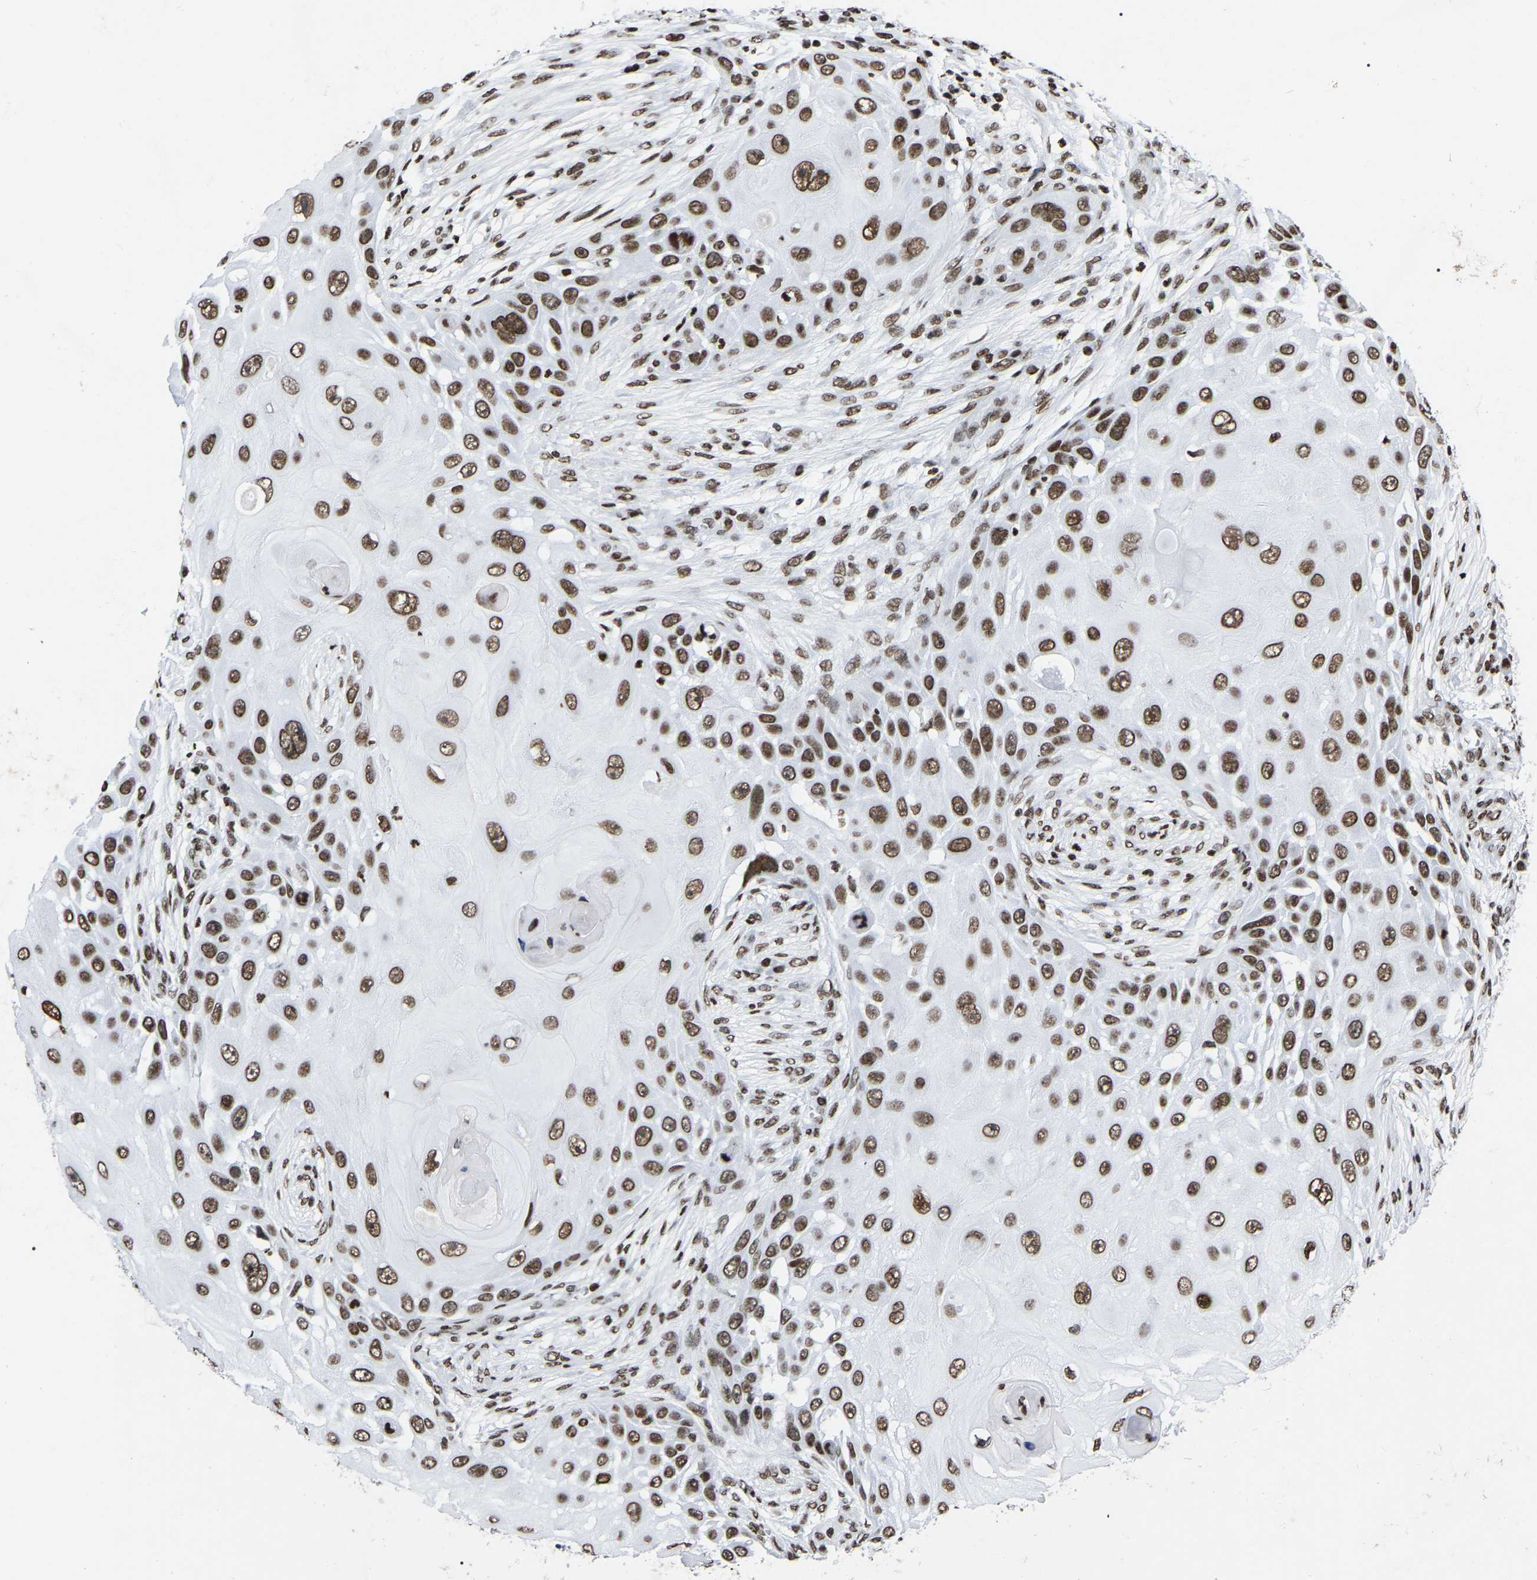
{"staining": {"intensity": "moderate", "quantity": ">75%", "location": "nuclear"}, "tissue": "skin cancer", "cell_type": "Tumor cells", "image_type": "cancer", "snomed": [{"axis": "morphology", "description": "Squamous cell carcinoma, NOS"}, {"axis": "topography", "description": "Skin"}], "caption": "Immunohistochemical staining of skin cancer (squamous cell carcinoma) exhibits medium levels of moderate nuclear expression in about >75% of tumor cells.", "gene": "PRCC", "patient": {"sex": "female", "age": 44}}